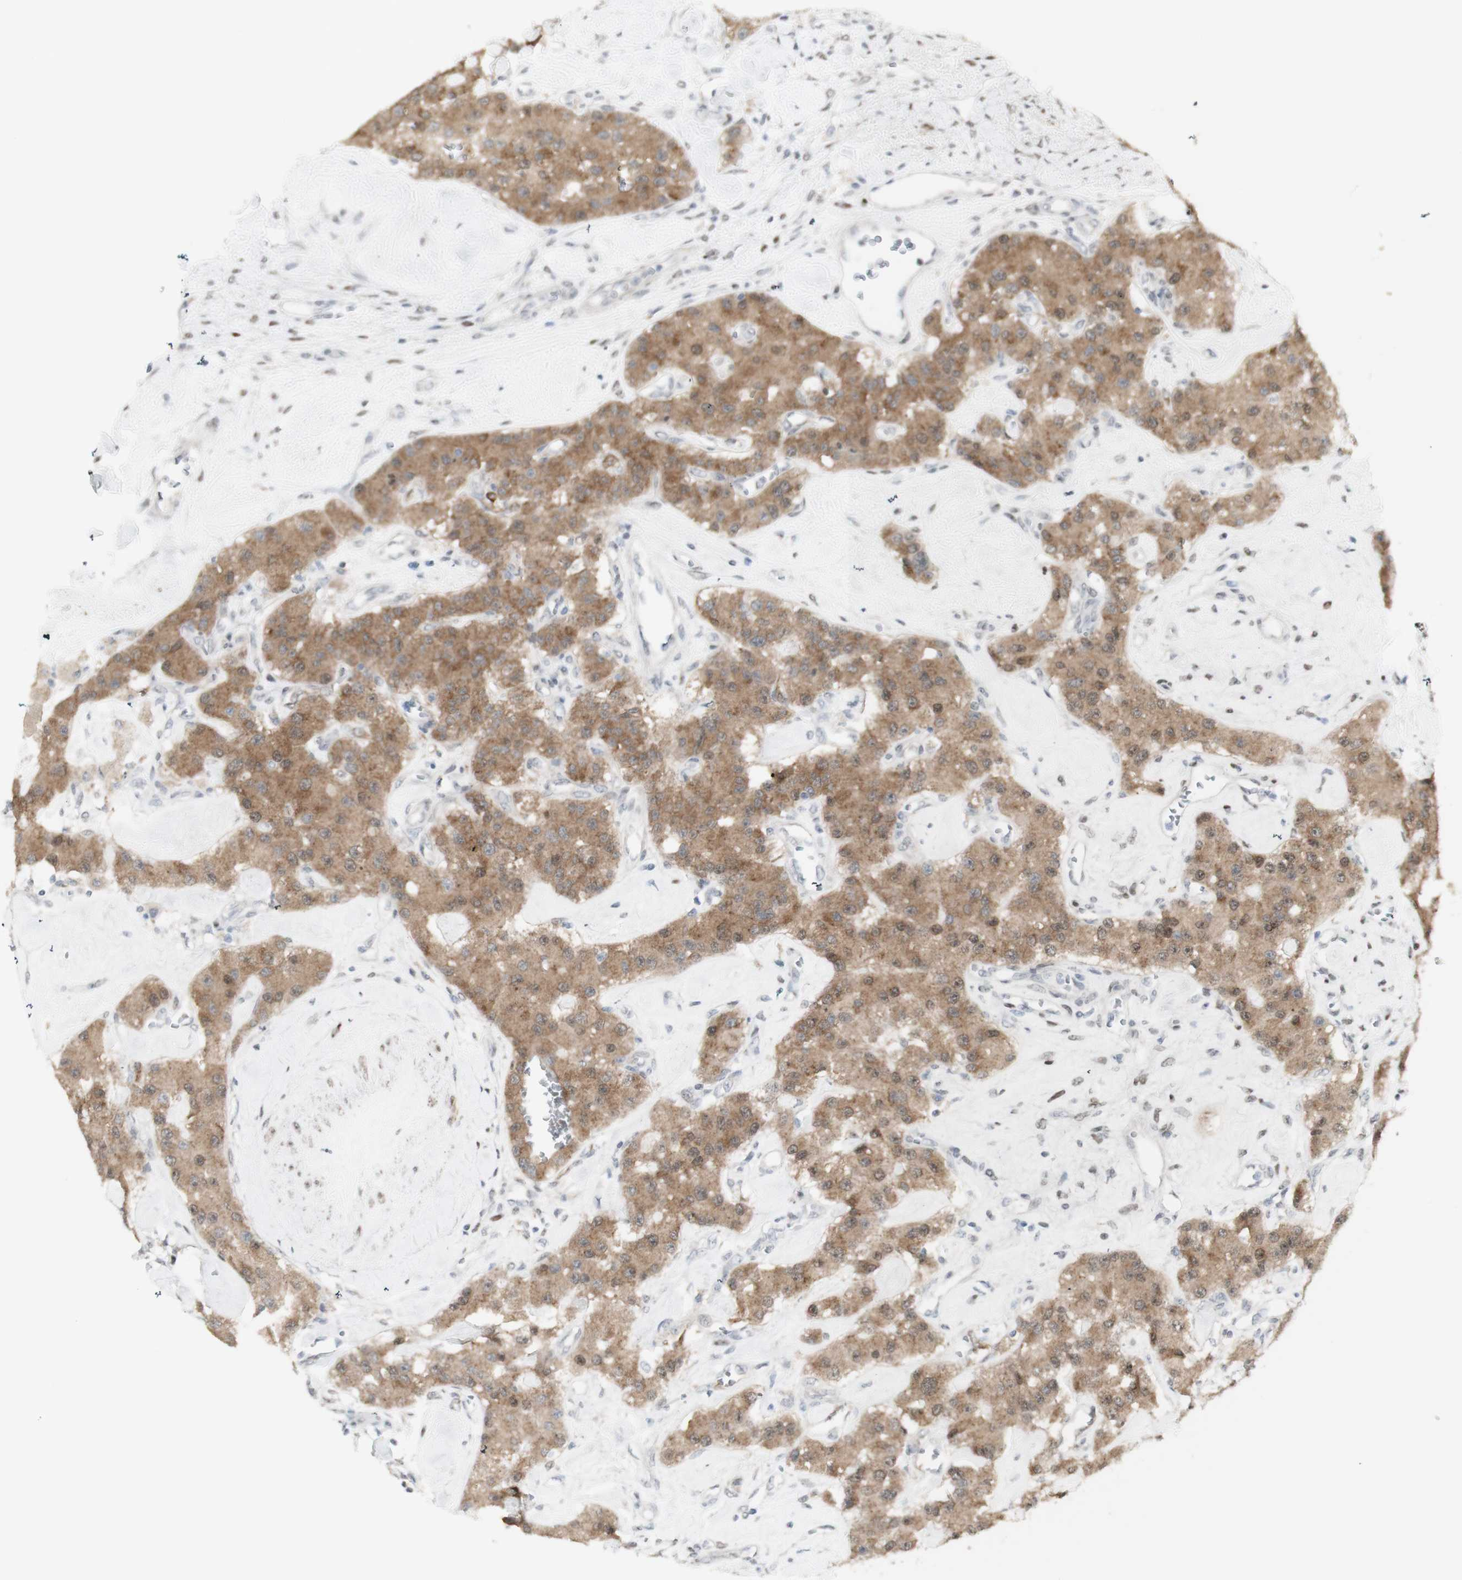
{"staining": {"intensity": "moderate", "quantity": ">75%", "location": "cytoplasmic/membranous"}, "tissue": "carcinoid", "cell_type": "Tumor cells", "image_type": "cancer", "snomed": [{"axis": "morphology", "description": "Carcinoid, malignant, NOS"}, {"axis": "topography", "description": "Pancreas"}], "caption": "The immunohistochemical stain highlights moderate cytoplasmic/membranous expression in tumor cells of carcinoid (malignant) tissue. The protein of interest is stained brown, and the nuclei are stained in blue (DAB (3,3'-diaminobenzidine) IHC with brightfield microscopy, high magnification).", "gene": "C1orf116", "patient": {"sex": "male", "age": 41}}